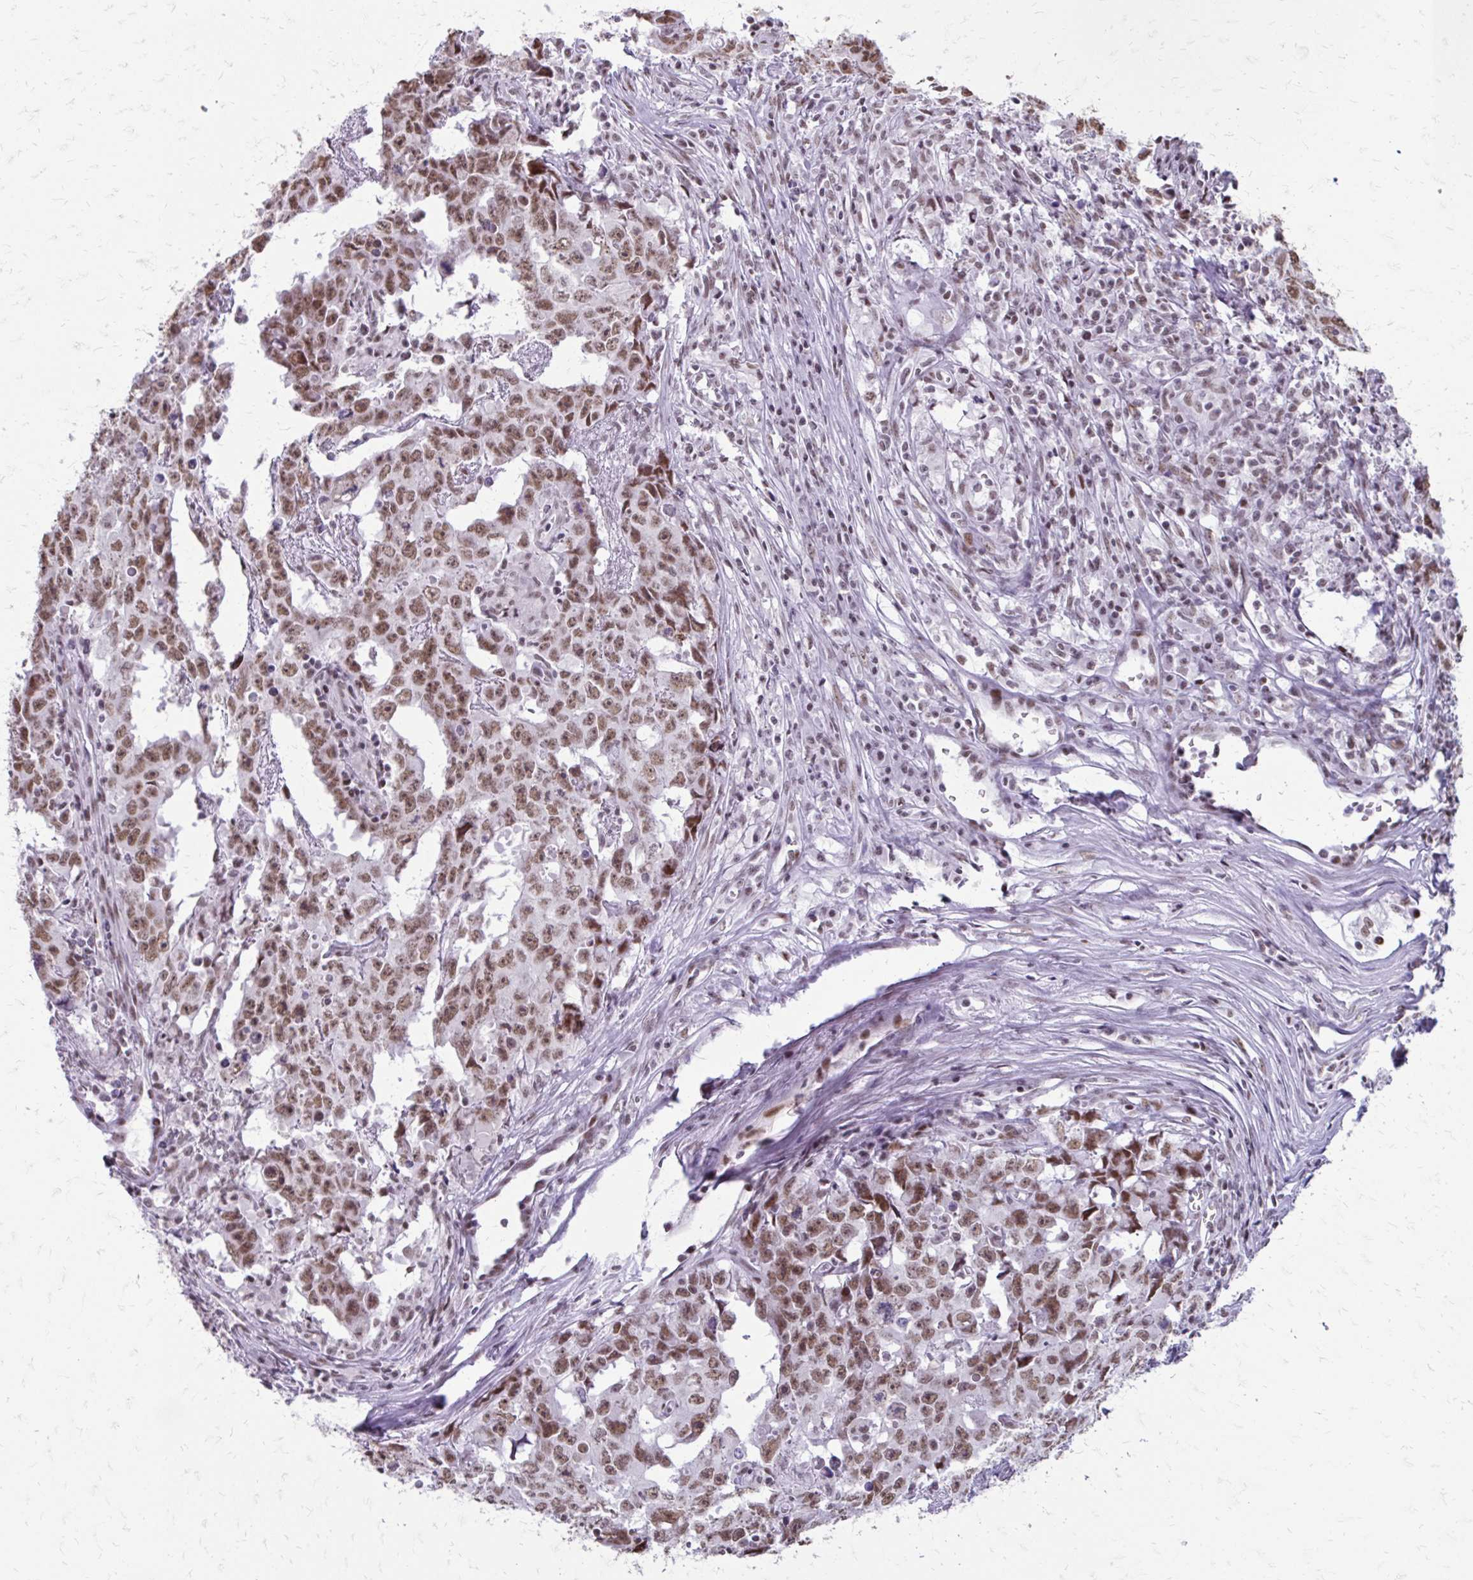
{"staining": {"intensity": "moderate", "quantity": ">75%", "location": "nuclear"}, "tissue": "testis cancer", "cell_type": "Tumor cells", "image_type": "cancer", "snomed": [{"axis": "morphology", "description": "Carcinoma, Embryonal, NOS"}, {"axis": "topography", "description": "Testis"}], "caption": "Immunohistochemistry (IHC) histopathology image of neoplastic tissue: human testis embryonal carcinoma stained using IHC demonstrates medium levels of moderate protein expression localized specifically in the nuclear of tumor cells, appearing as a nuclear brown color.", "gene": "SS18", "patient": {"sex": "male", "age": 22}}